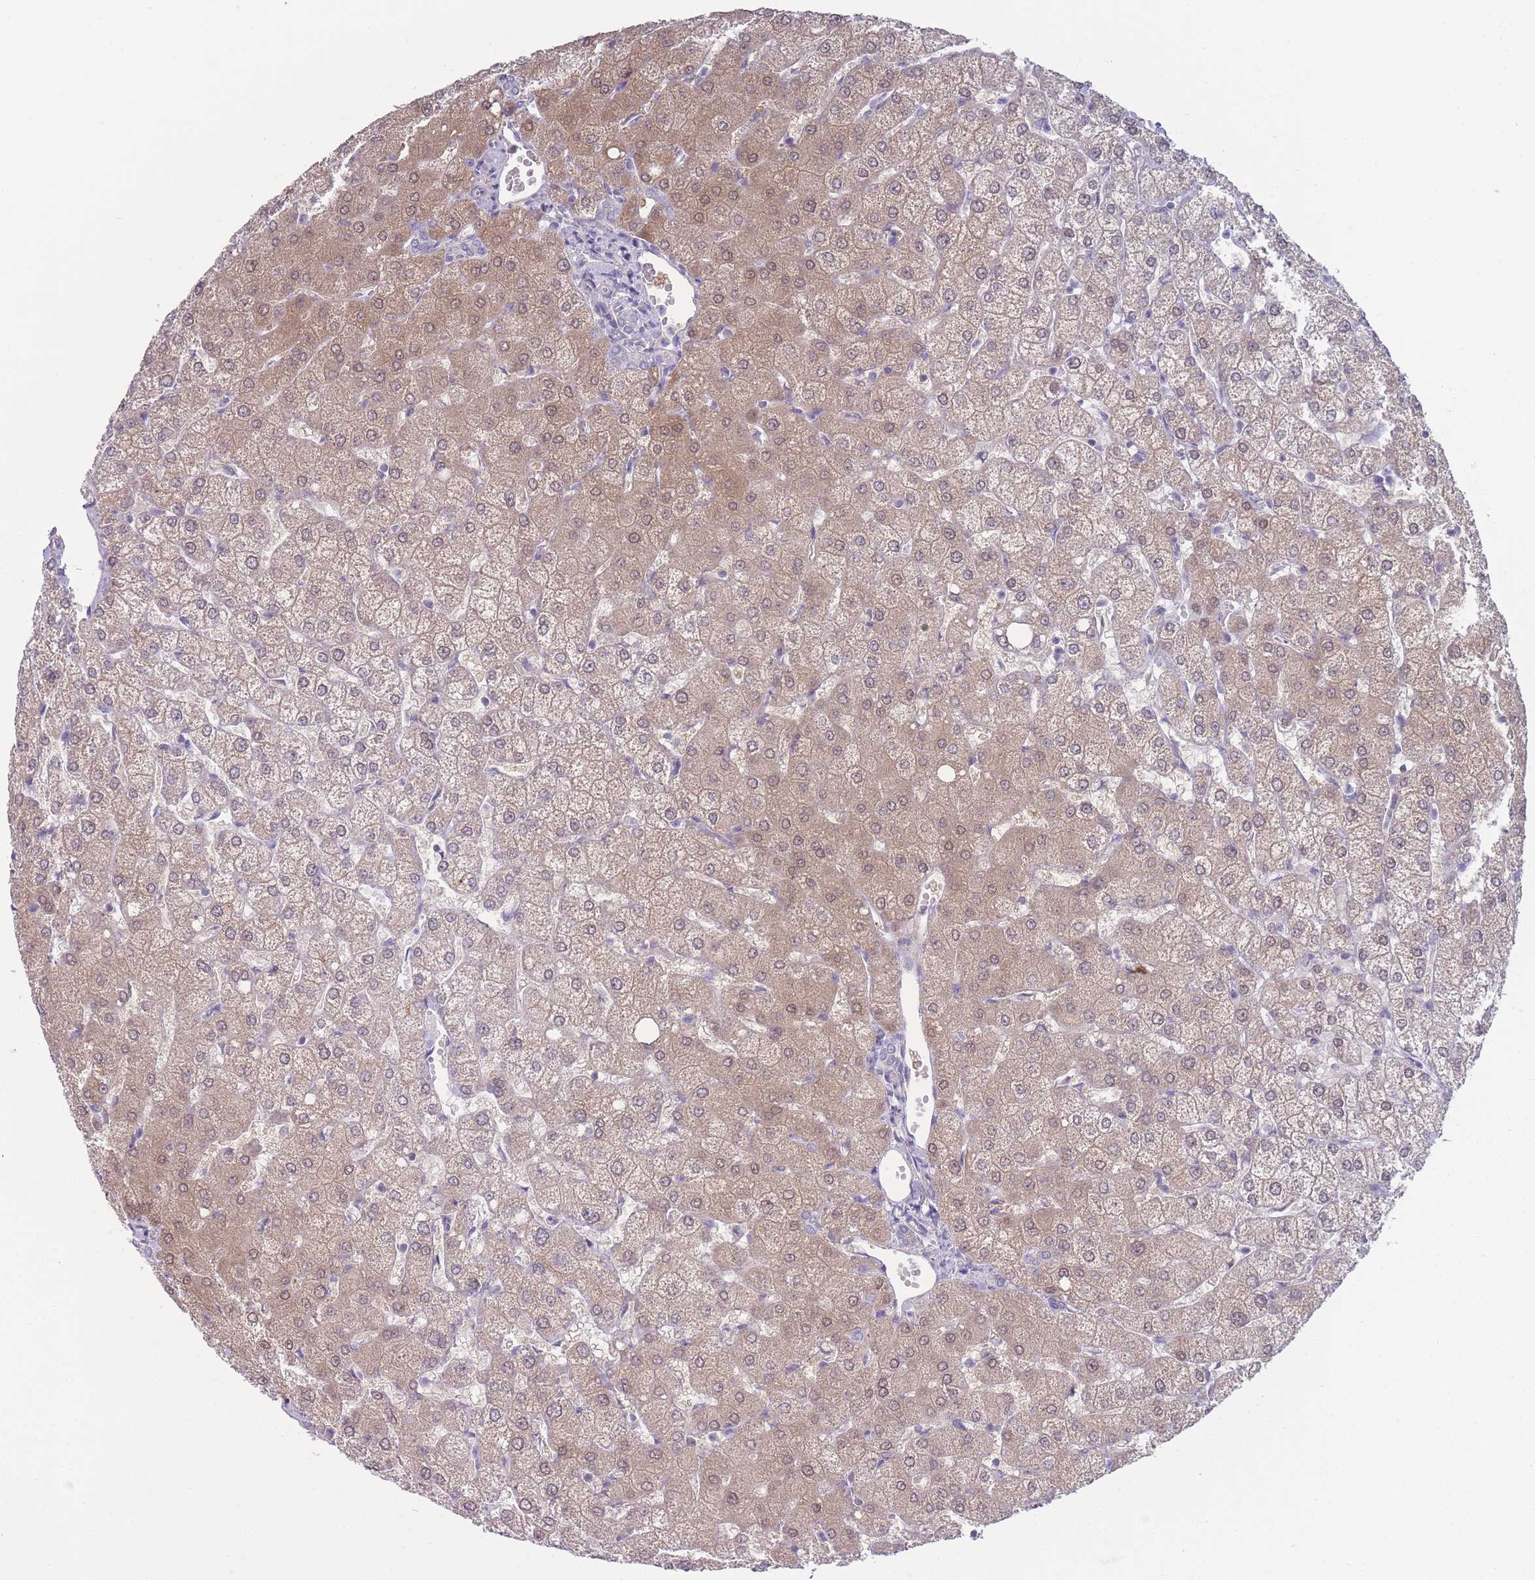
{"staining": {"intensity": "negative", "quantity": "none", "location": "none"}, "tissue": "liver", "cell_type": "Cholangiocytes", "image_type": "normal", "snomed": [{"axis": "morphology", "description": "Normal tissue, NOS"}, {"axis": "topography", "description": "Liver"}], "caption": "This is a image of immunohistochemistry (IHC) staining of unremarkable liver, which shows no expression in cholangiocytes.", "gene": "PAIP2B", "patient": {"sex": "female", "age": 54}}